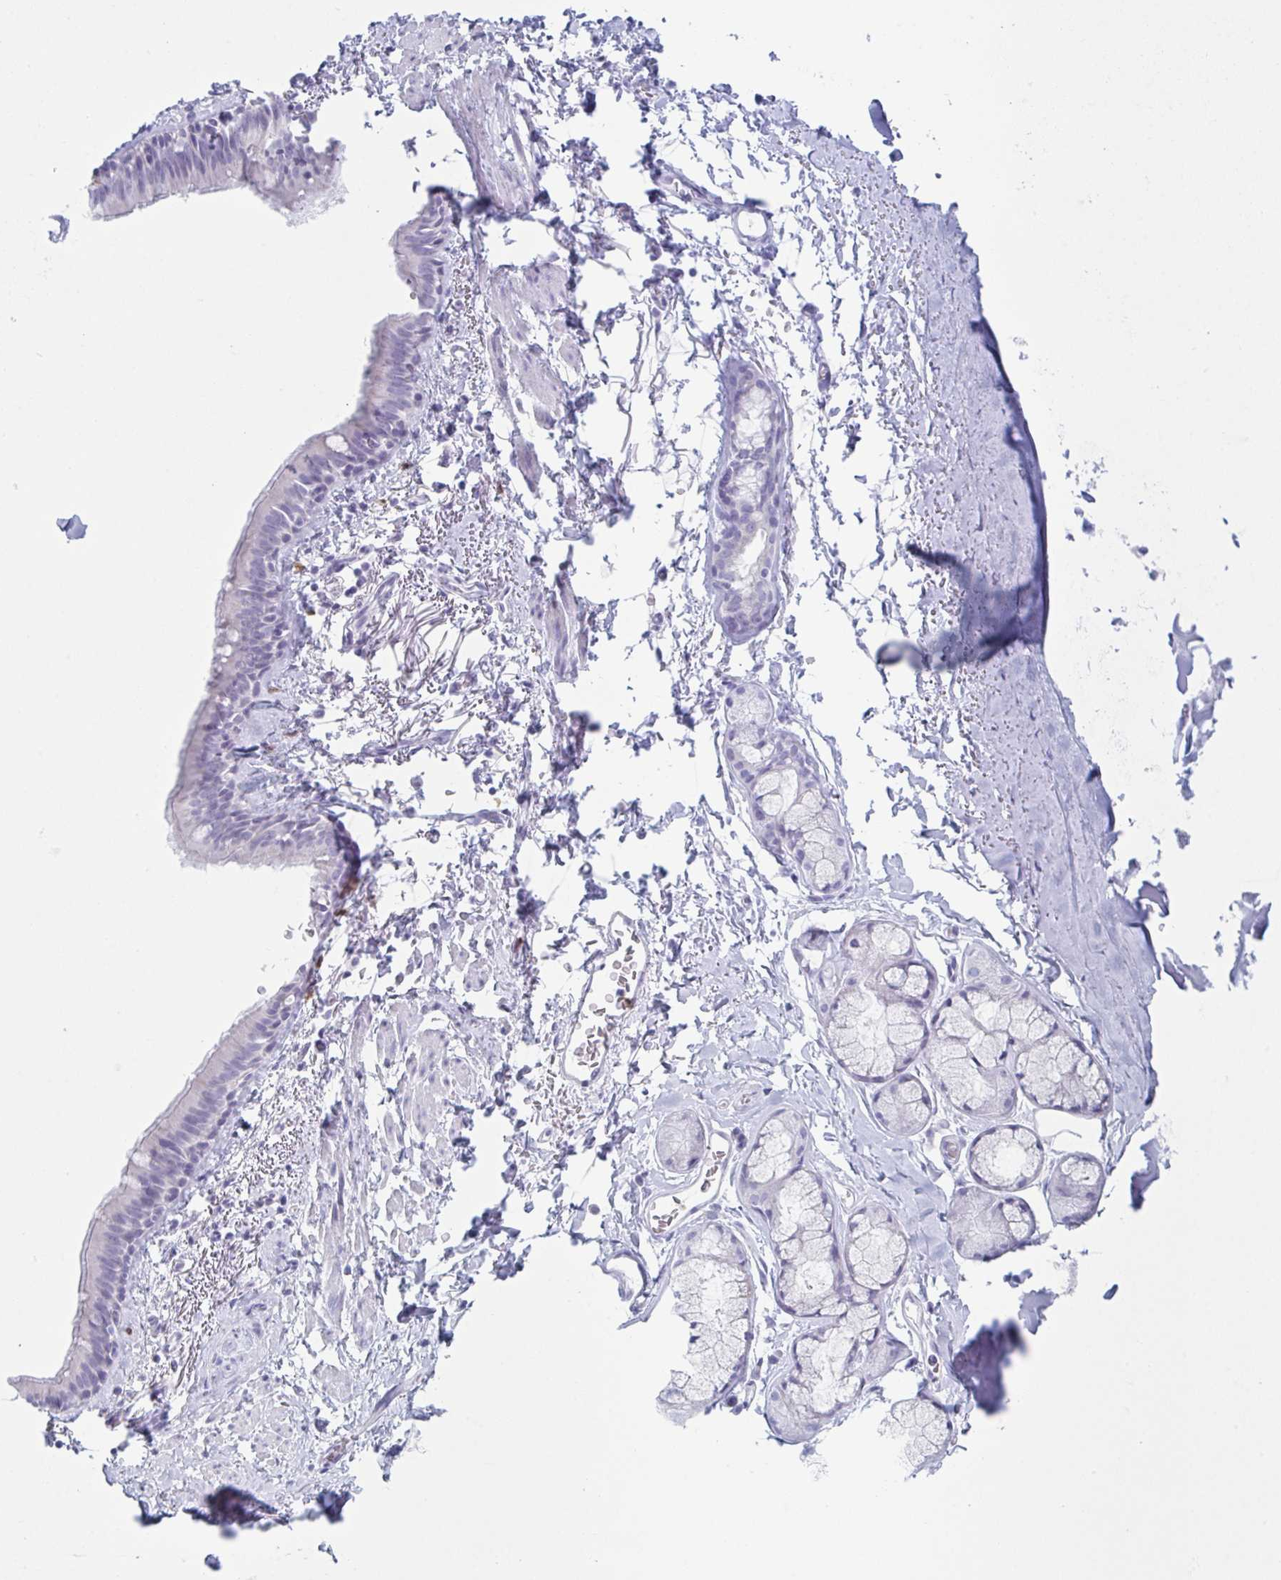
{"staining": {"intensity": "negative", "quantity": "none", "location": "none"}, "tissue": "soft tissue", "cell_type": "Fibroblasts", "image_type": "normal", "snomed": [{"axis": "morphology", "description": "Normal tissue, NOS"}, {"axis": "topography", "description": "Cartilage tissue"}, {"axis": "topography", "description": "Bronchus"}, {"axis": "topography", "description": "Peripheral nerve tissue"}], "caption": "Immunohistochemistry micrograph of benign human soft tissue stained for a protein (brown), which exhibits no staining in fibroblasts.", "gene": "CYP4F11", "patient": {"sex": "male", "age": 67}}